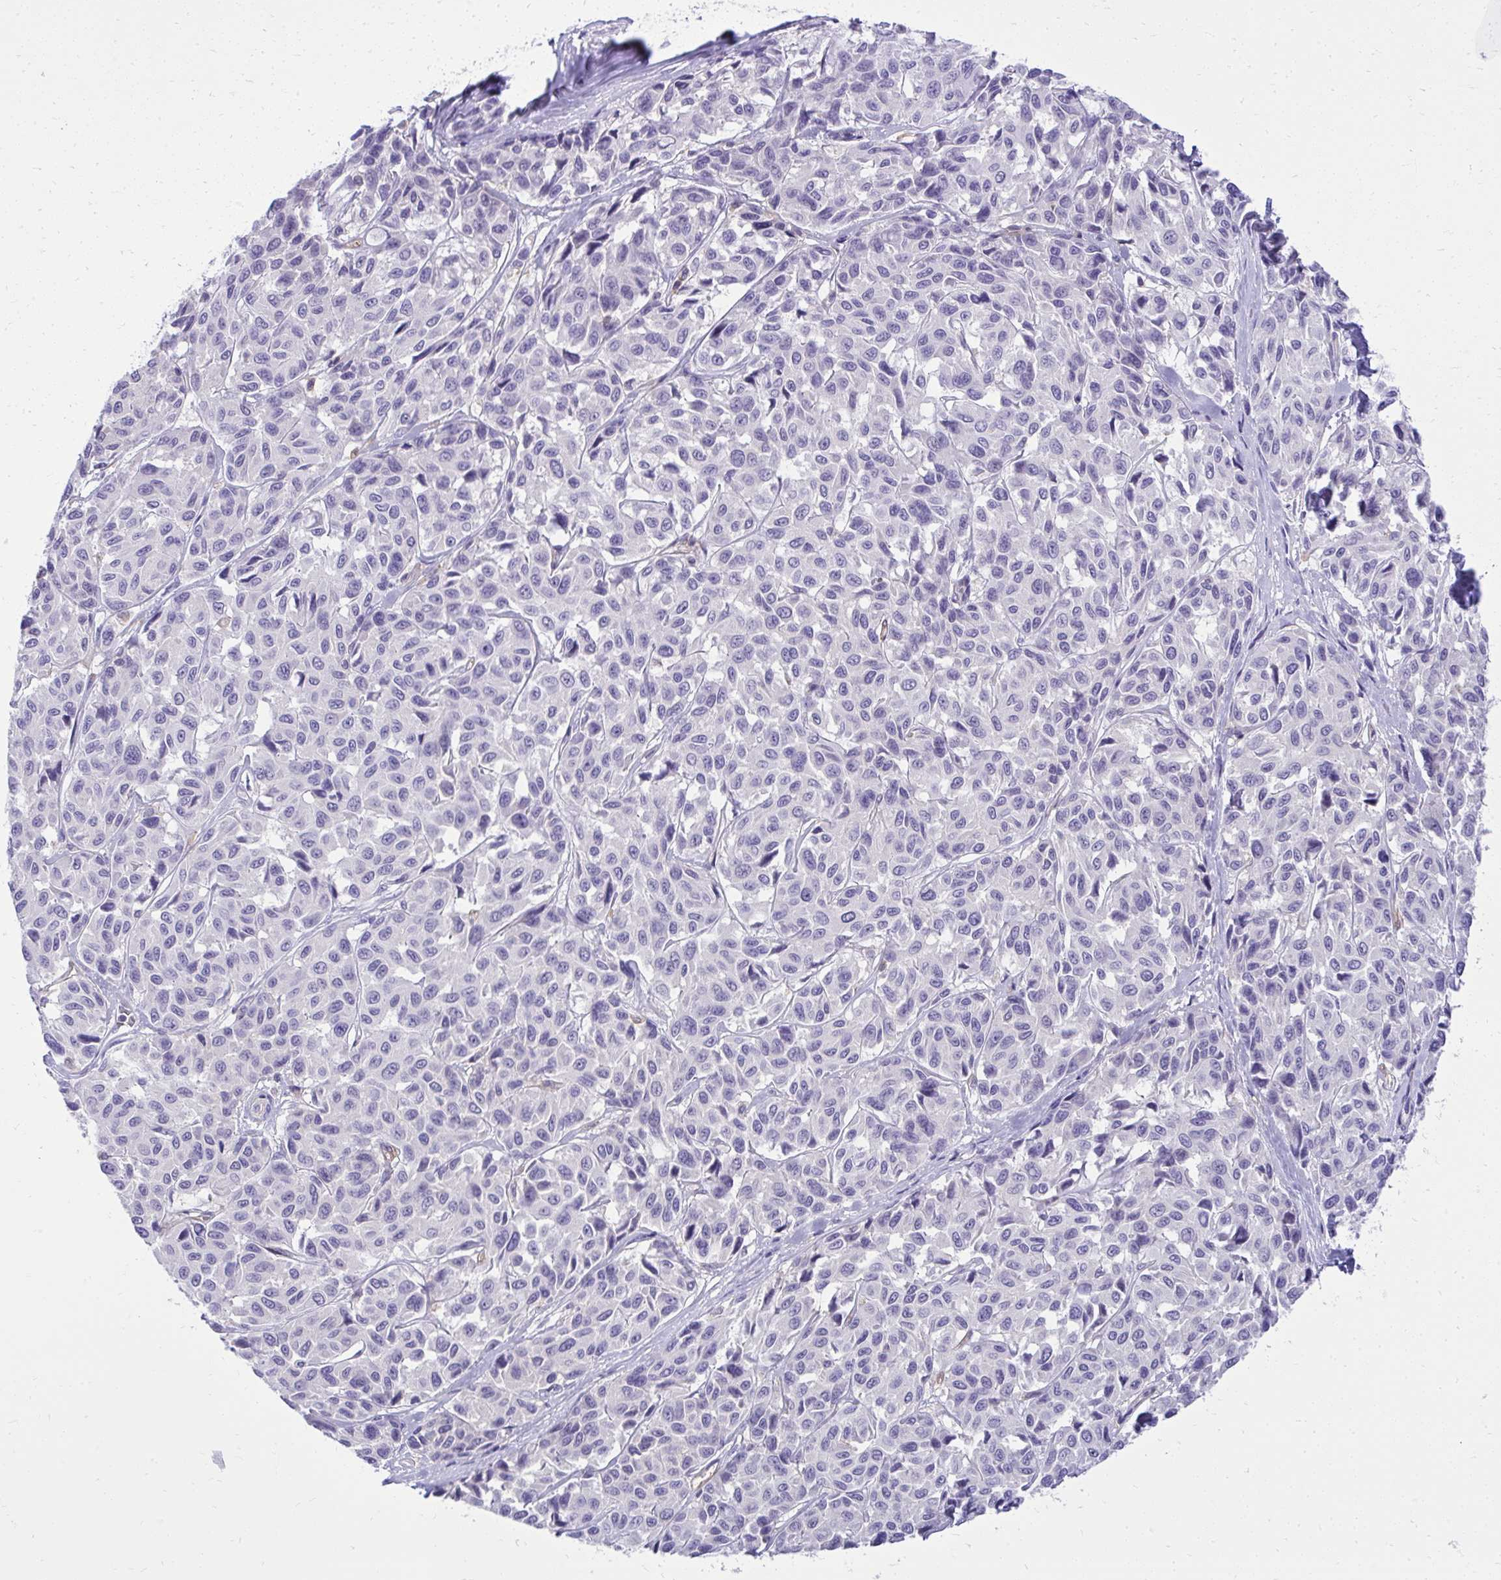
{"staining": {"intensity": "negative", "quantity": "none", "location": "none"}, "tissue": "melanoma", "cell_type": "Tumor cells", "image_type": "cancer", "snomed": [{"axis": "morphology", "description": "Malignant melanoma, NOS"}, {"axis": "topography", "description": "Skin"}], "caption": "An image of malignant melanoma stained for a protein exhibits no brown staining in tumor cells.", "gene": "GPRIN3", "patient": {"sex": "female", "age": 66}}